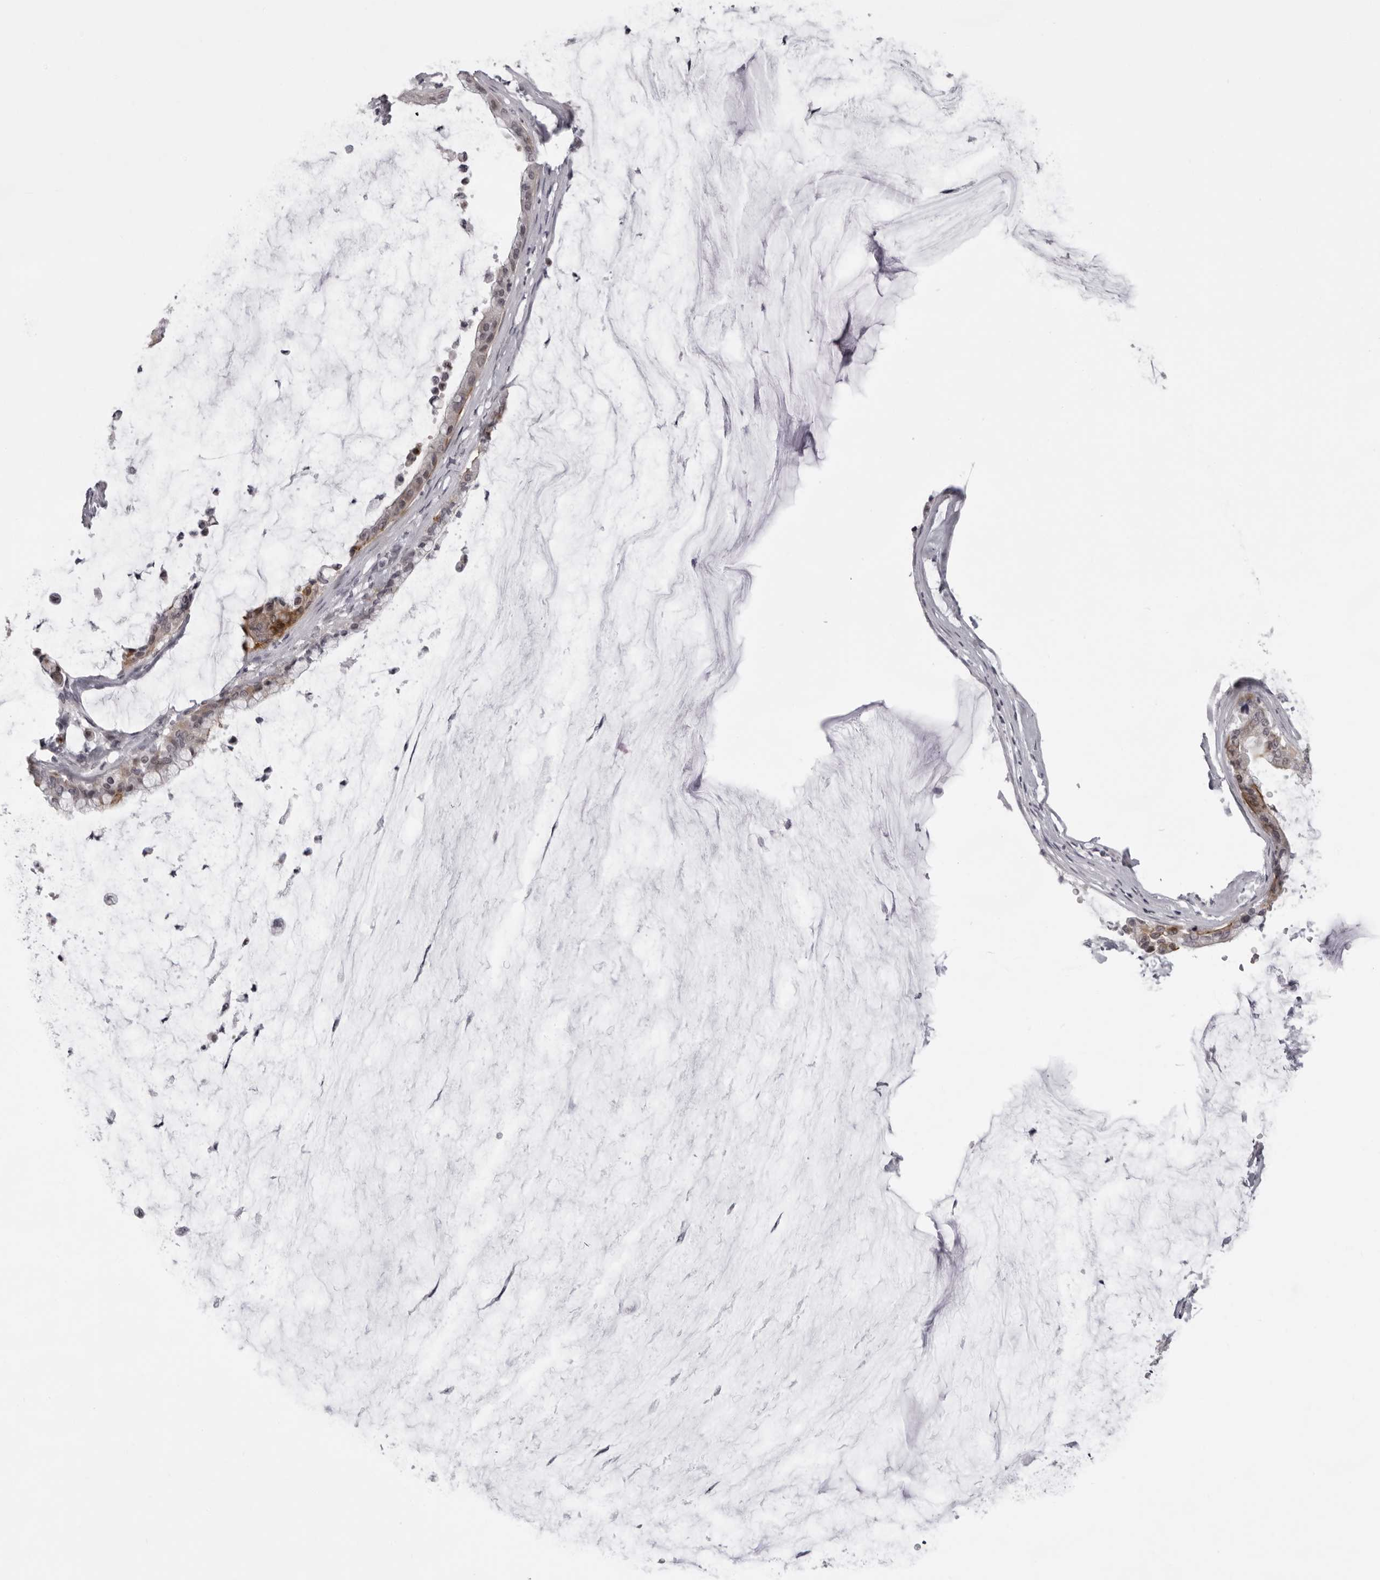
{"staining": {"intensity": "moderate", "quantity": "25%-75%", "location": "cytoplasmic/membranous"}, "tissue": "pancreatic cancer", "cell_type": "Tumor cells", "image_type": "cancer", "snomed": [{"axis": "morphology", "description": "Adenocarcinoma, NOS"}, {"axis": "topography", "description": "Pancreas"}], "caption": "Tumor cells reveal moderate cytoplasmic/membranous positivity in about 25%-75% of cells in pancreatic cancer. (brown staining indicates protein expression, while blue staining denotes nuclei).", "gene": "NUDT18", "patient": {"sex": "male", "age": 41}}